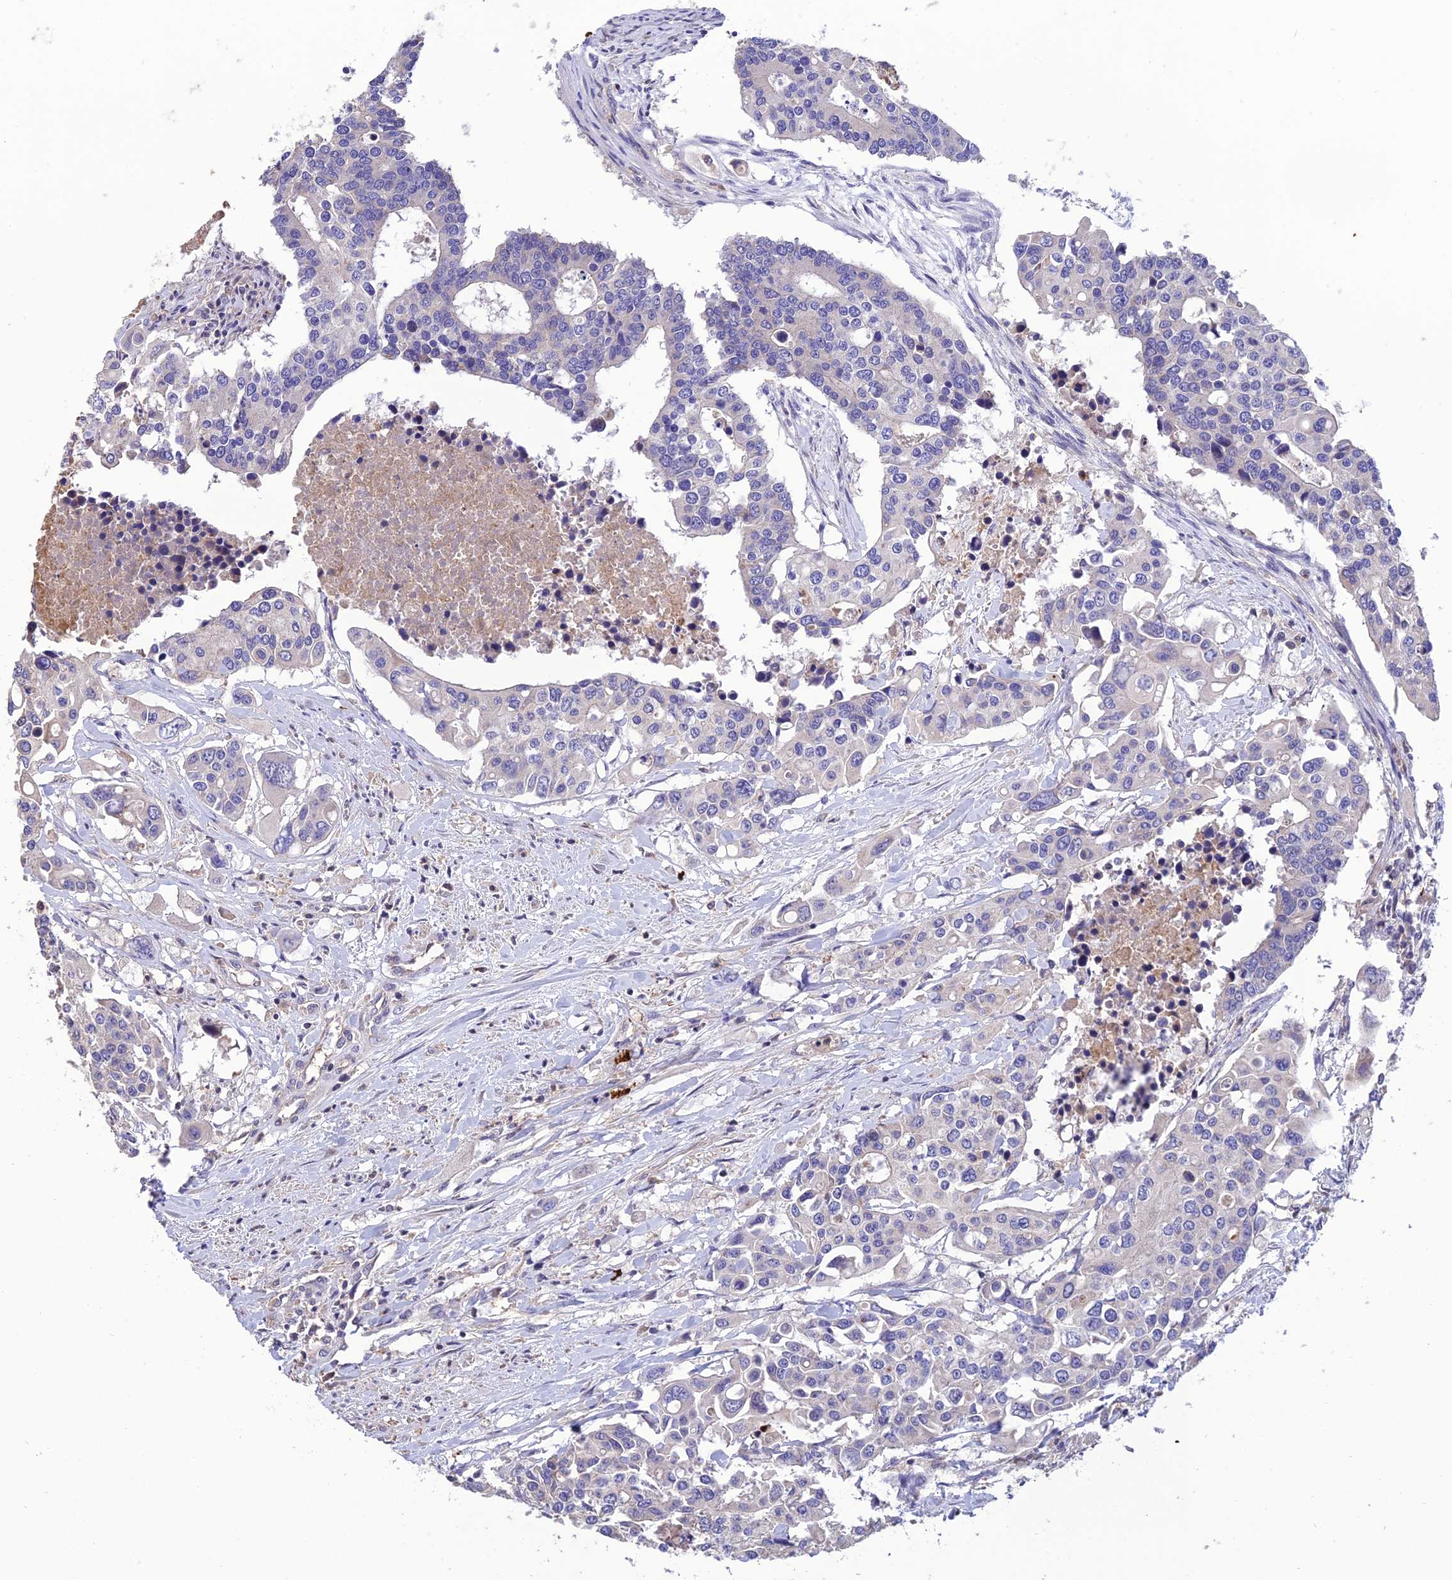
{"staining": {"intensity": "negative", "quantity": "none", "location": "none"}, "tissue": "colorectal cancer", "cell_type": "Tumor cells", "image_type": "cancer", "snomed": [{"axis": "morphology", "description": "Adenocarcinoma, NOS"}, {"axis": "topography", "description": "Colon"}], "caption": "Immunohistochemistry photomicrograph of neoplastic tissue: human adenocarcinoma (colorectal) stained with DAB exhibits no significant protein expression in tumor cells.", "gene": "MIOS", "patient": {"sex": "male", "age": 77}}